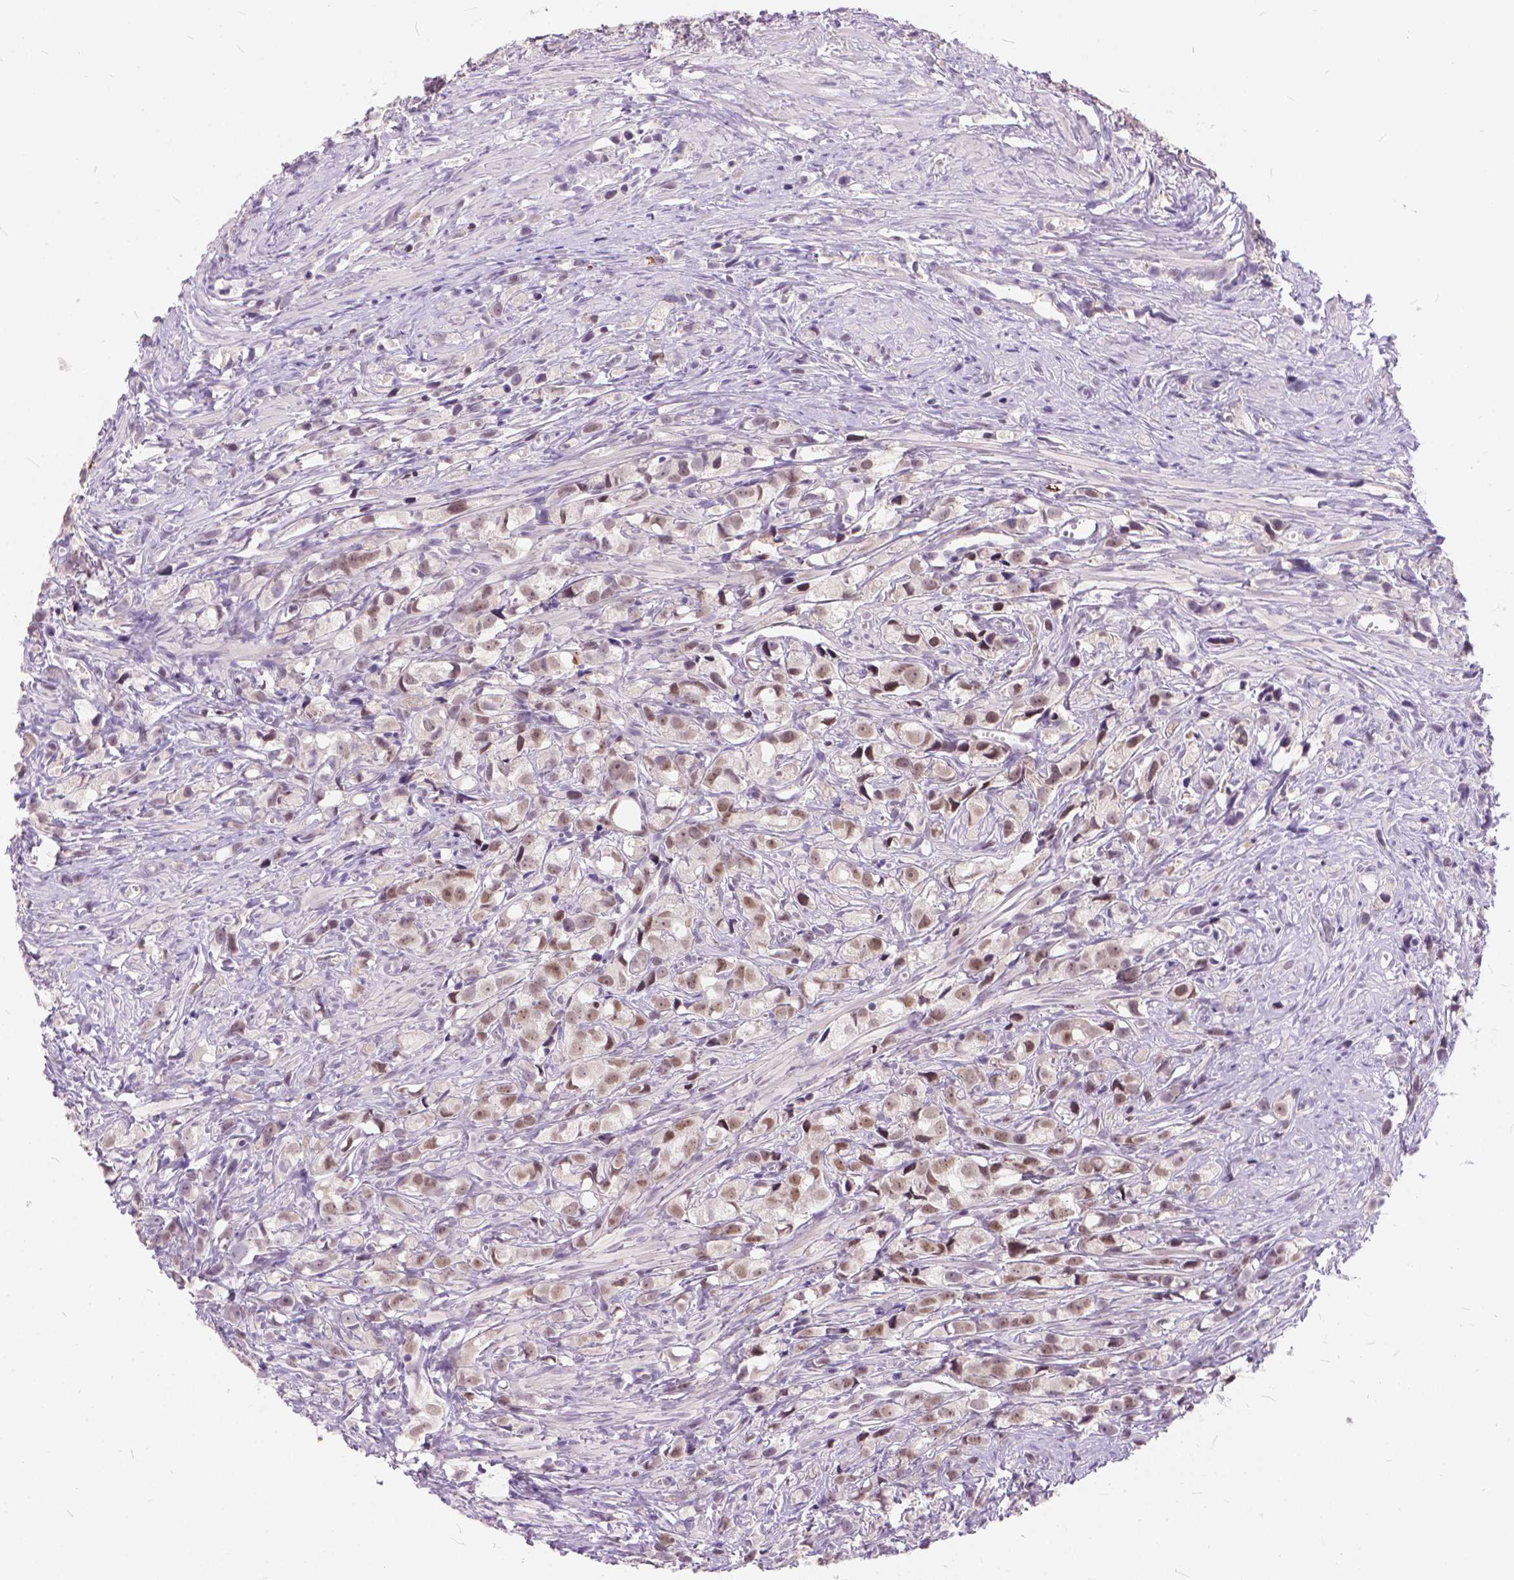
{"staining": {"intensity": "moderate", "quantity": "<25%", "location": "nuclear"}, "tissue": "prostate cancer", "cell_type": "Tumor cells", "image_type": "cancer", "snomed": [{"axis": "morphology", "description": "Adenocarcinoma, High grade"}, {"axis": "topography", "description": "Prostate"}], "caption": "Immunohistochemical staining of prostate cancer exhibits low levels of moderate nuclear expression in about <25% of tumor cells. The staining was performed using DAB, with brown indicating positive protein expression. Nuclei are stained blue with hematoxylin.", "gene": "FAM53A", "patient": {"sex": "male", "age": 75}}